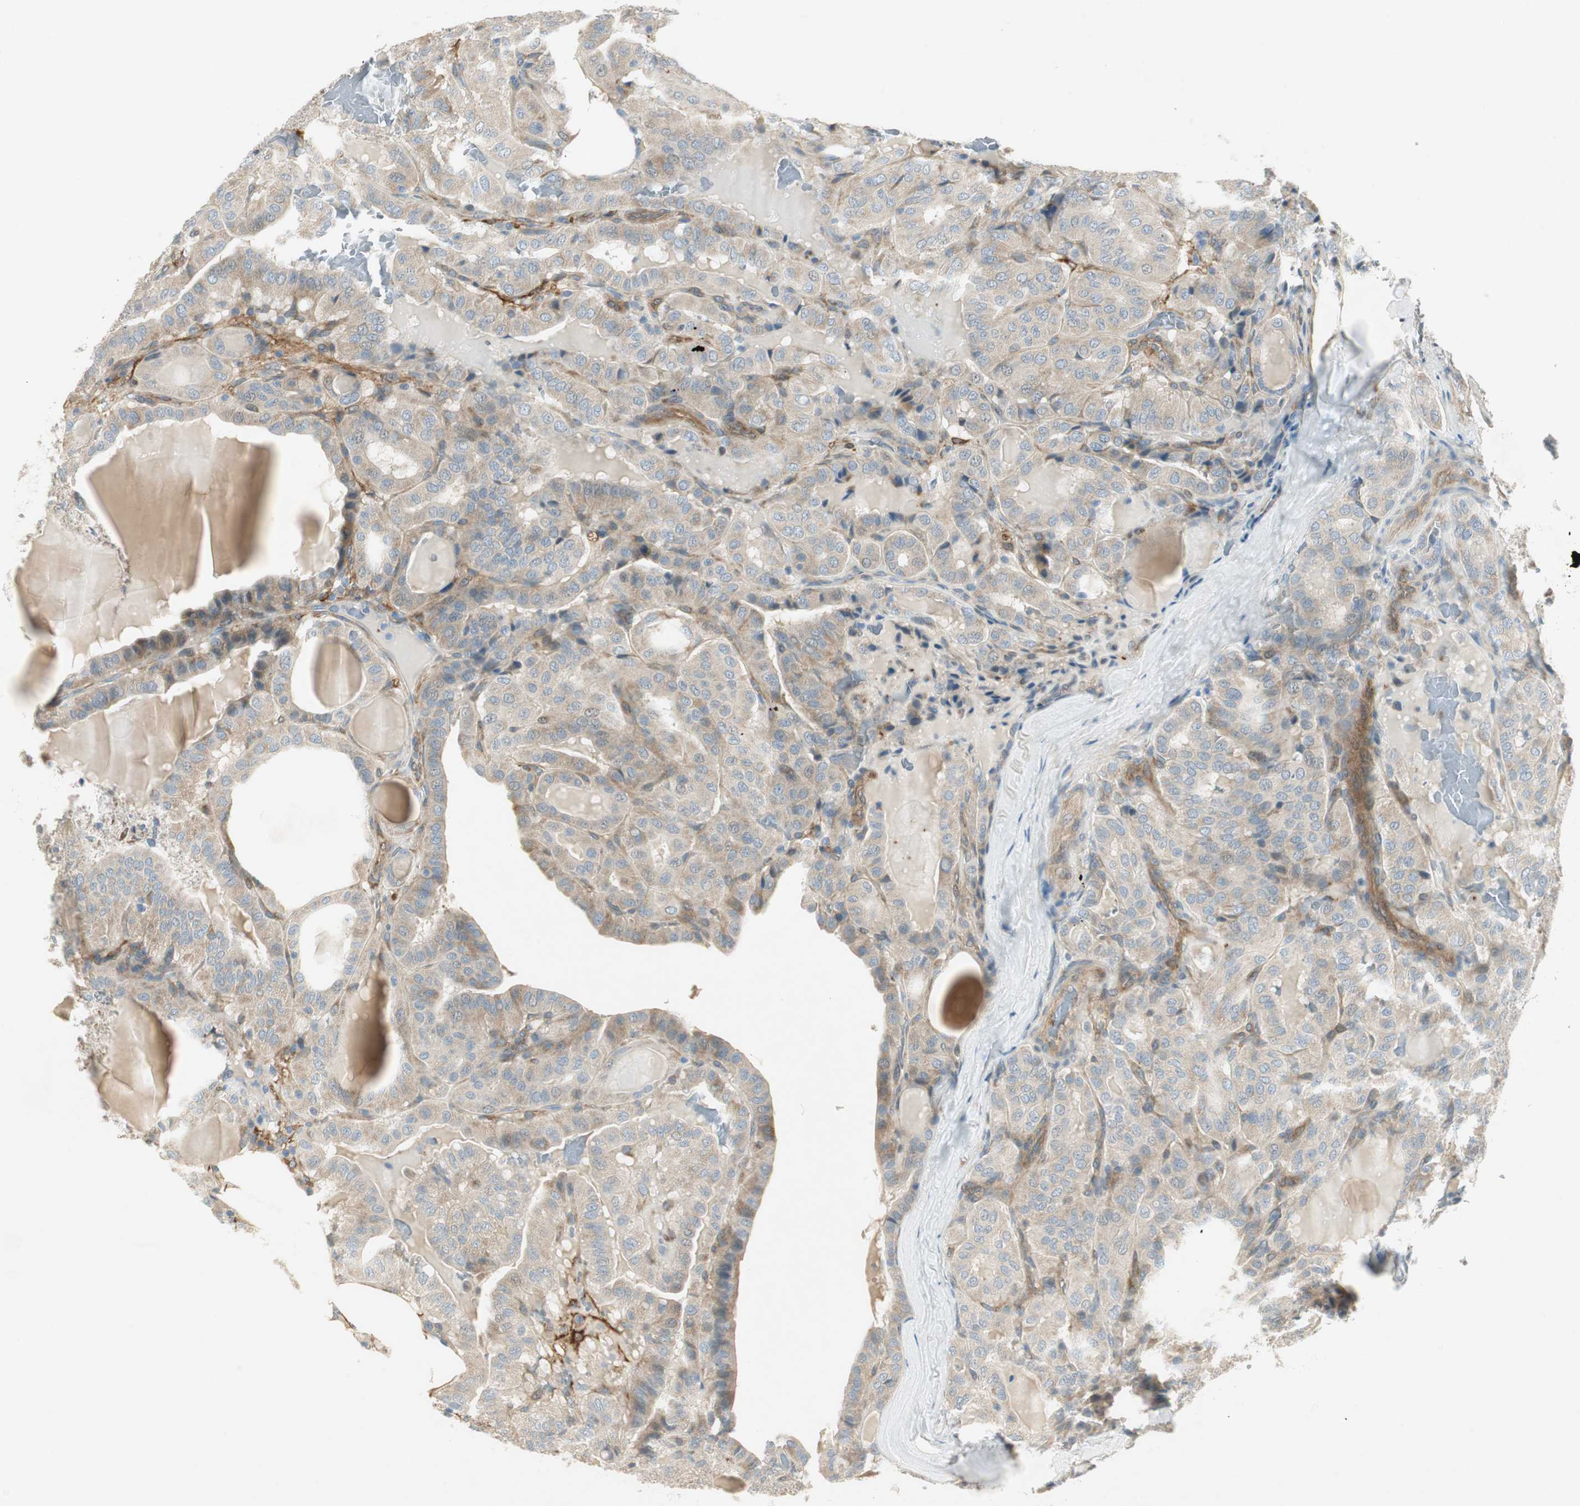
{"staining": {"intensity": "weak", "quantity": ">75%", "location": "cytoplasmic/membranous"}, "tissue": "thyroid cancer", "cell_type": "Tumor cells", "image_type": "cancer", "snomed": [{"axis": "morphology", "description": "Papillary adenocarcinoma, NOS"}, {"axis": "topography", "description": "Thyroid gland"}], "caption": "A low amount of weak cytoplasmic/membranous expression is identified in approximately >75% of tumor cells in papillary adenocarcinoma (thyroid) tissue.", "gene": "STON1-GTF2A1L", "patient": {"sex": "male", "age": 77}}